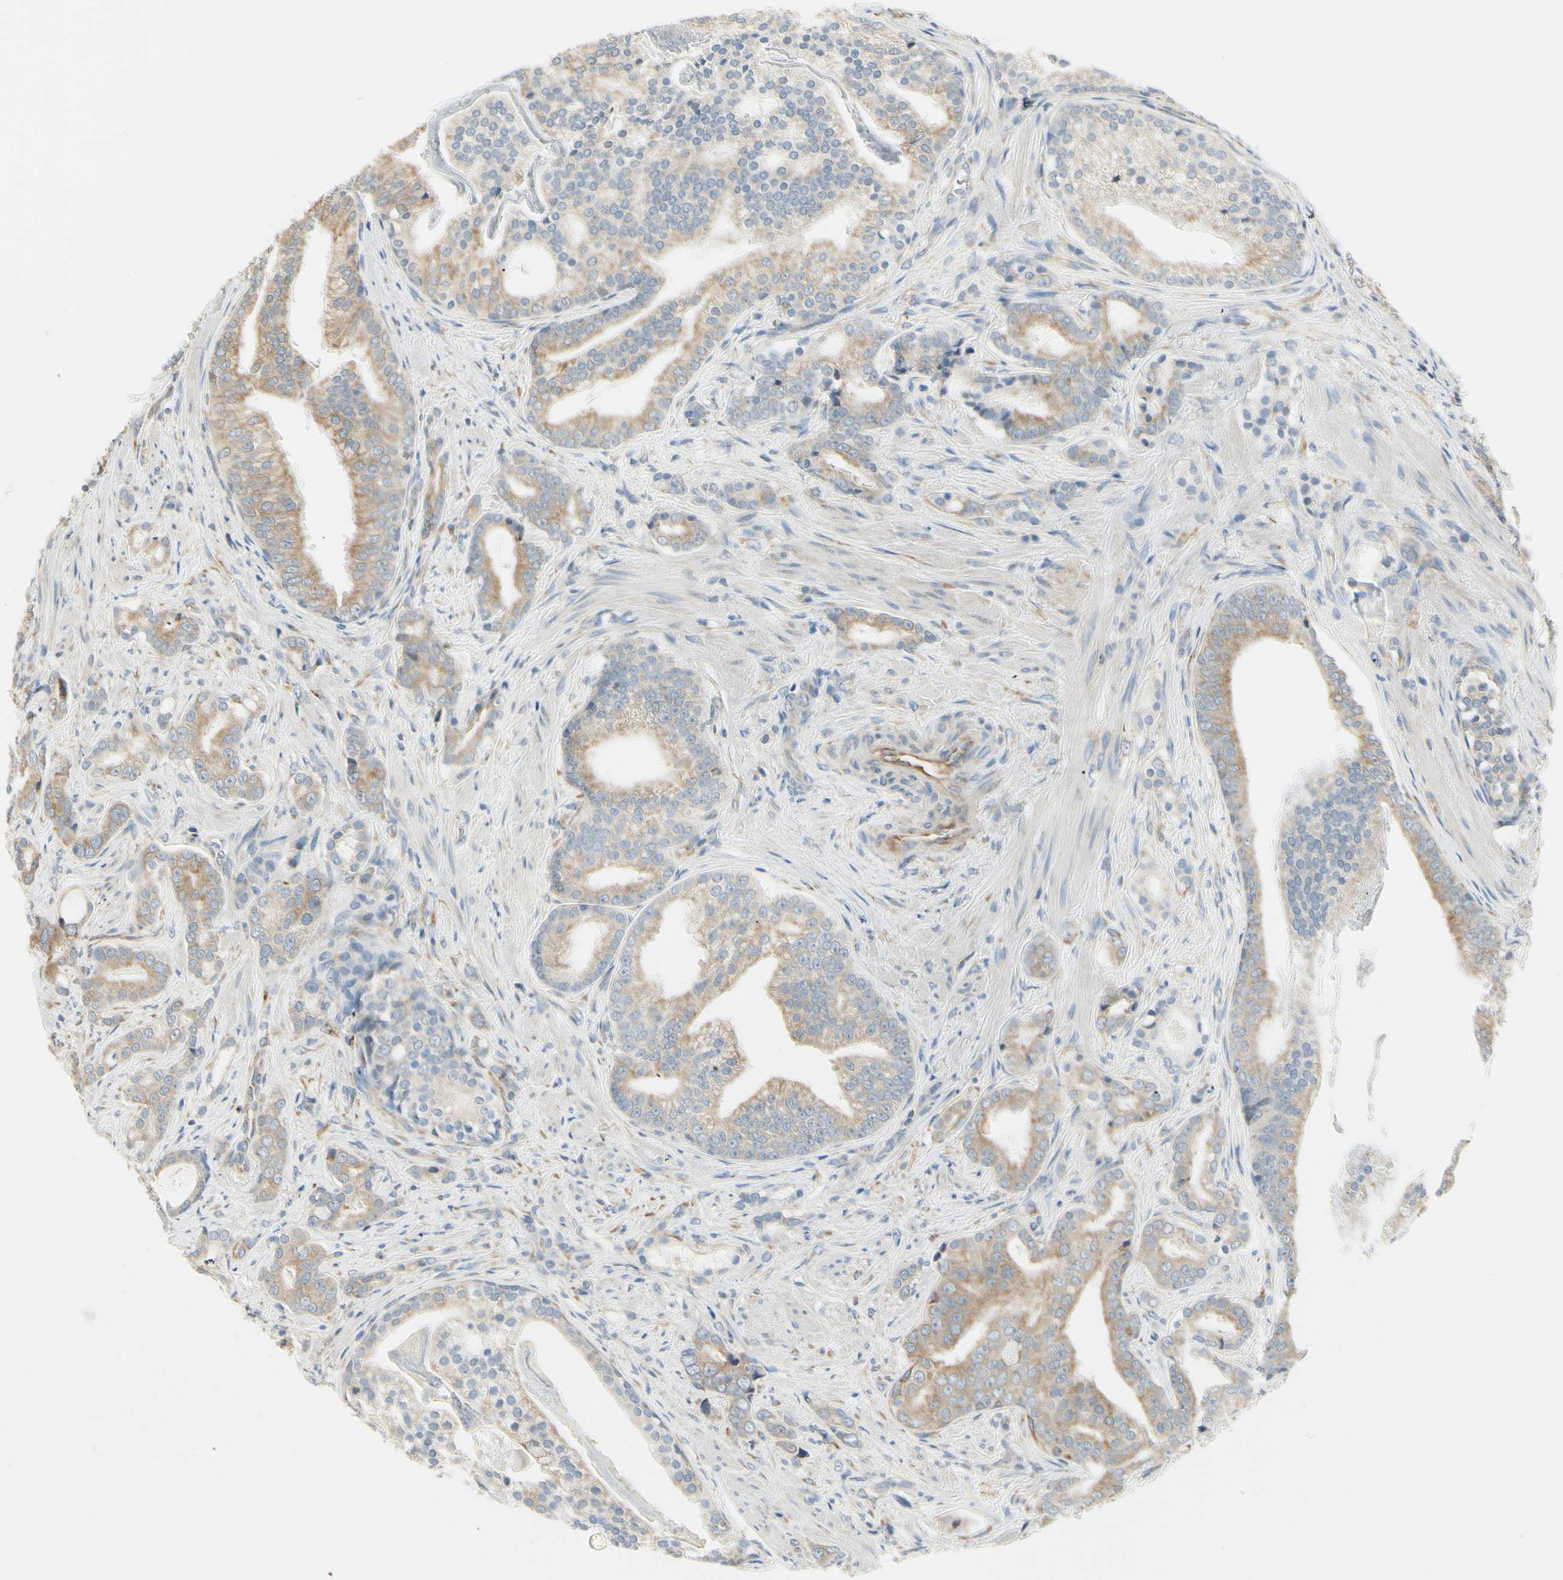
{"staining": {"intensity": "weak", "quantity": "25%-75%", "location": "cytoplasmic/membranous"}, "tissue": "prostate cancer", "cell_type": "Tumor cells", "image_type": "cancer", "snomed": [{"axis": "morphology", "description": "Adenocarcinoma, Low grade"}, {"axis": "topography", "description": "Prostate"}], "caption": "Low-grade adenocarcinoma (prostate) stained with DAB immunohistochemistry (IHC) demonstrates low levels of weak cytoplasmic/membranous staining in about 25%-75% of tumor cells.", "gene": "IGDCC4", "patient": {"sex": "male", "age": 58}}